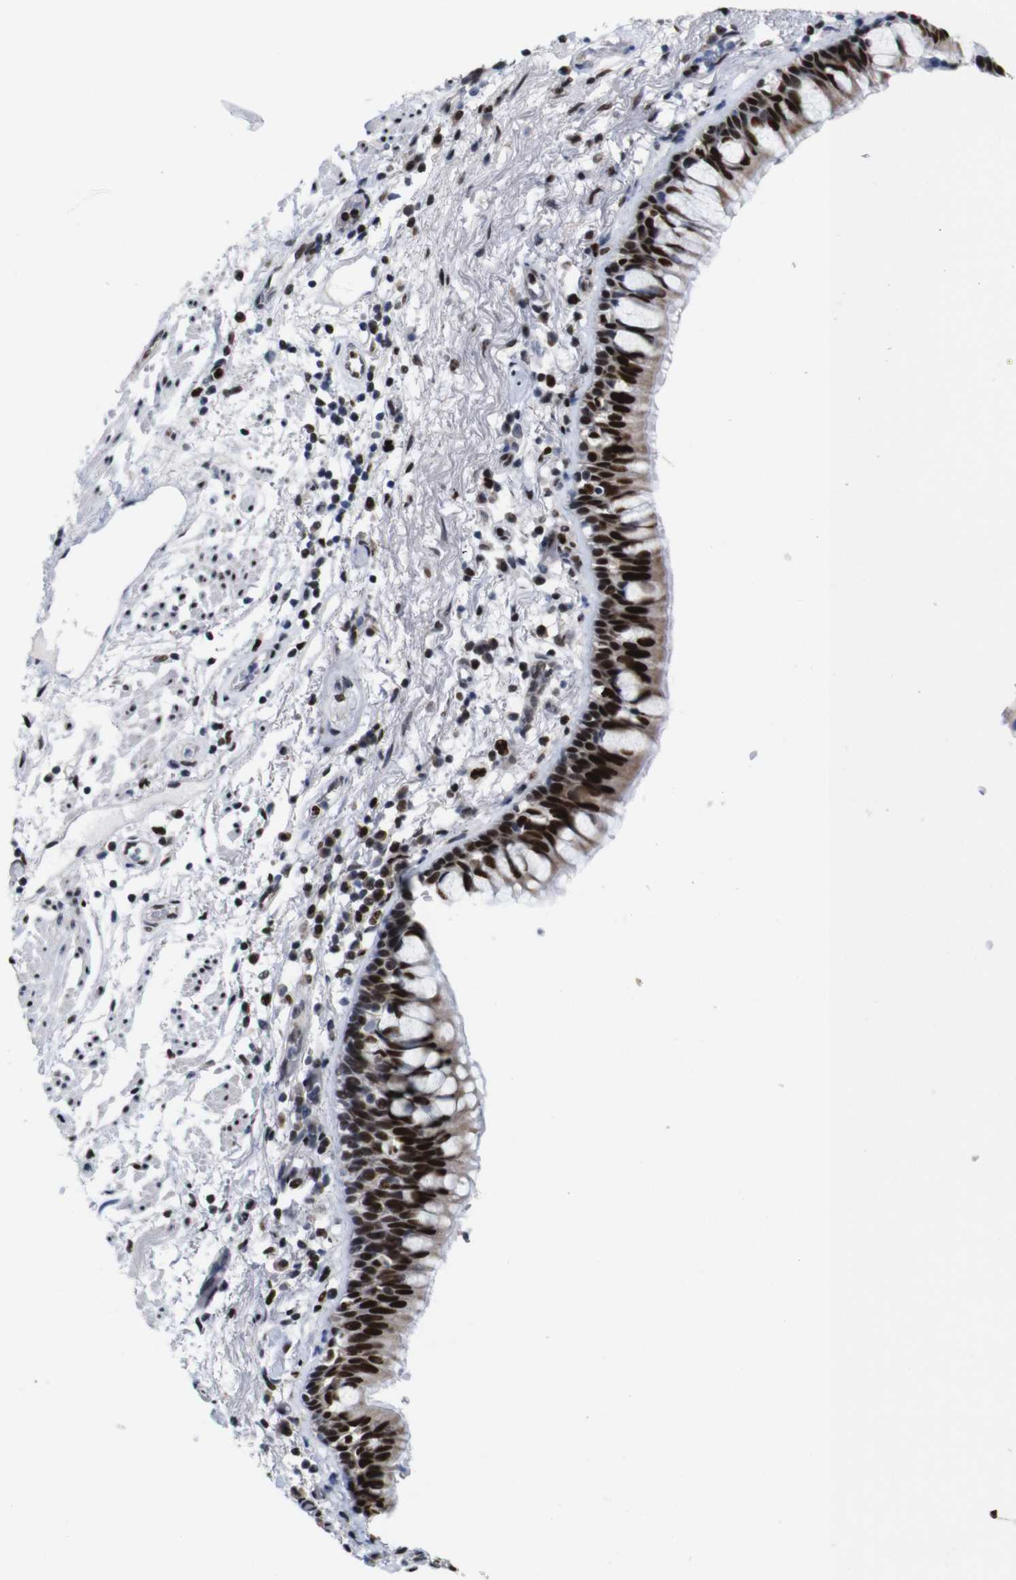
{"staining": {"intensity": "strong", "quantity": ">75%", "location": "nuclear"}, "tissue": "bronchus", "cell_type": "Respiratory epithelial cells", "image_type": "normal", "snomed": [{"axis": "morphology", "description": "Normal tissue, NOS"}, {"axis": "morphology", "description": "Inflammation, NOS"}, {"axis": "topography", "description": "Cartilage tissue"}, {"axis": "topography", "description": "Bronchus"}], "caption": "Immunohistochemistry of benign bronchus exhibits high levels of strong nuclear expression in approximately >75% of respiratory epithelial cells.", "gene": "GATA6", "patient": {"sex": "male", "age": 77}}